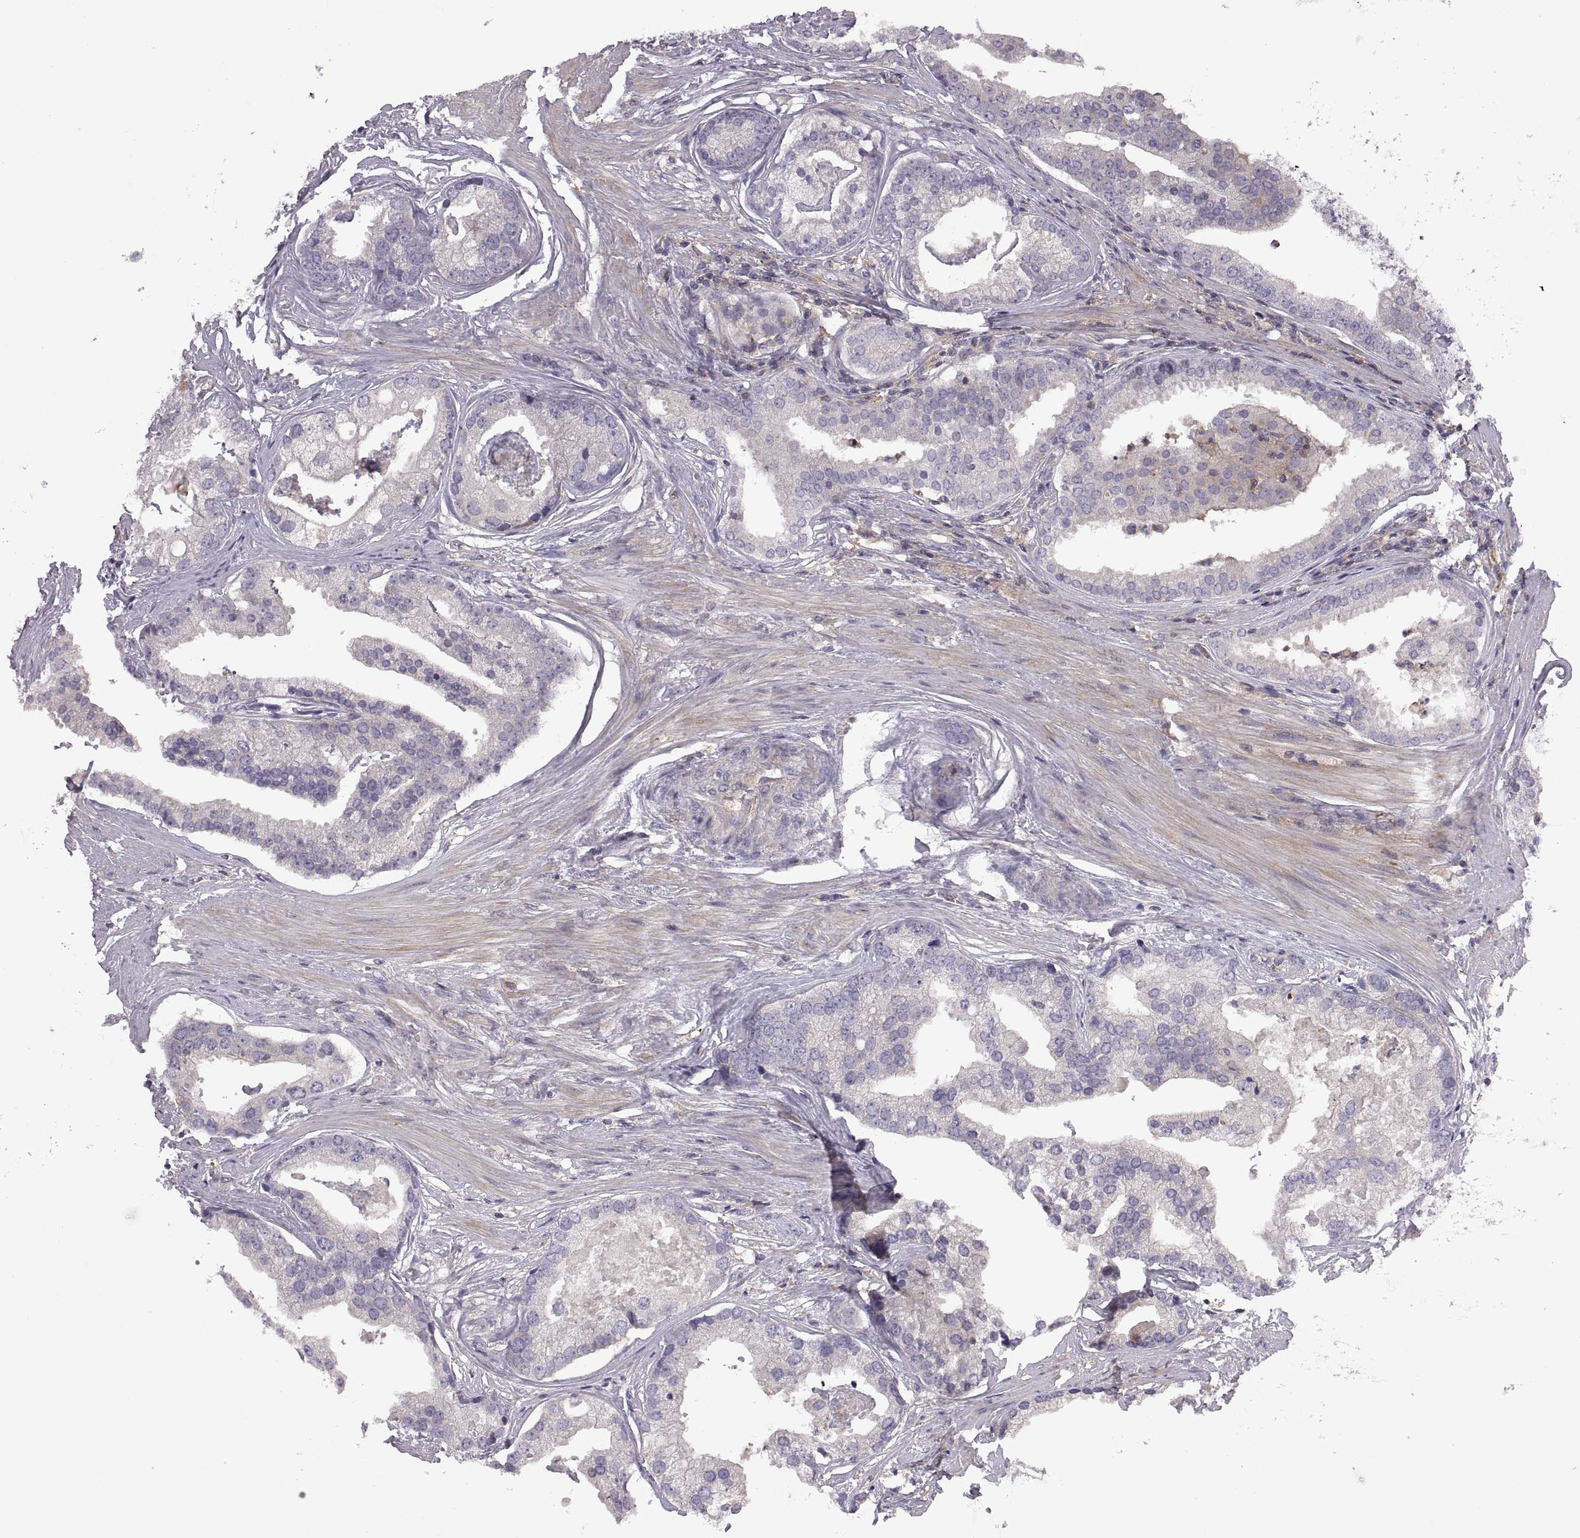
{"staining": {"intensity": "negative", "quantity": "none", "location": "none"}, "tissue": "prostate cancer", "cell_type": "Tumor cells", "image_type": "cancer", "snomed": [{"axis": "morphology", "description": "Adenocarcinoma, NOS"}, {"axis": "topography", "description": "Prostate and seminal vesicle, NOS"}, {"axis": "topography", "description": "Prostate"}], "caption": "DAB immunohistochemical staining of prostate adenocarcinoma demonstrates no significant positivity in tumor cells.", "gene": "SPATA32", "patient": {"sex": "male", "age": 44}}